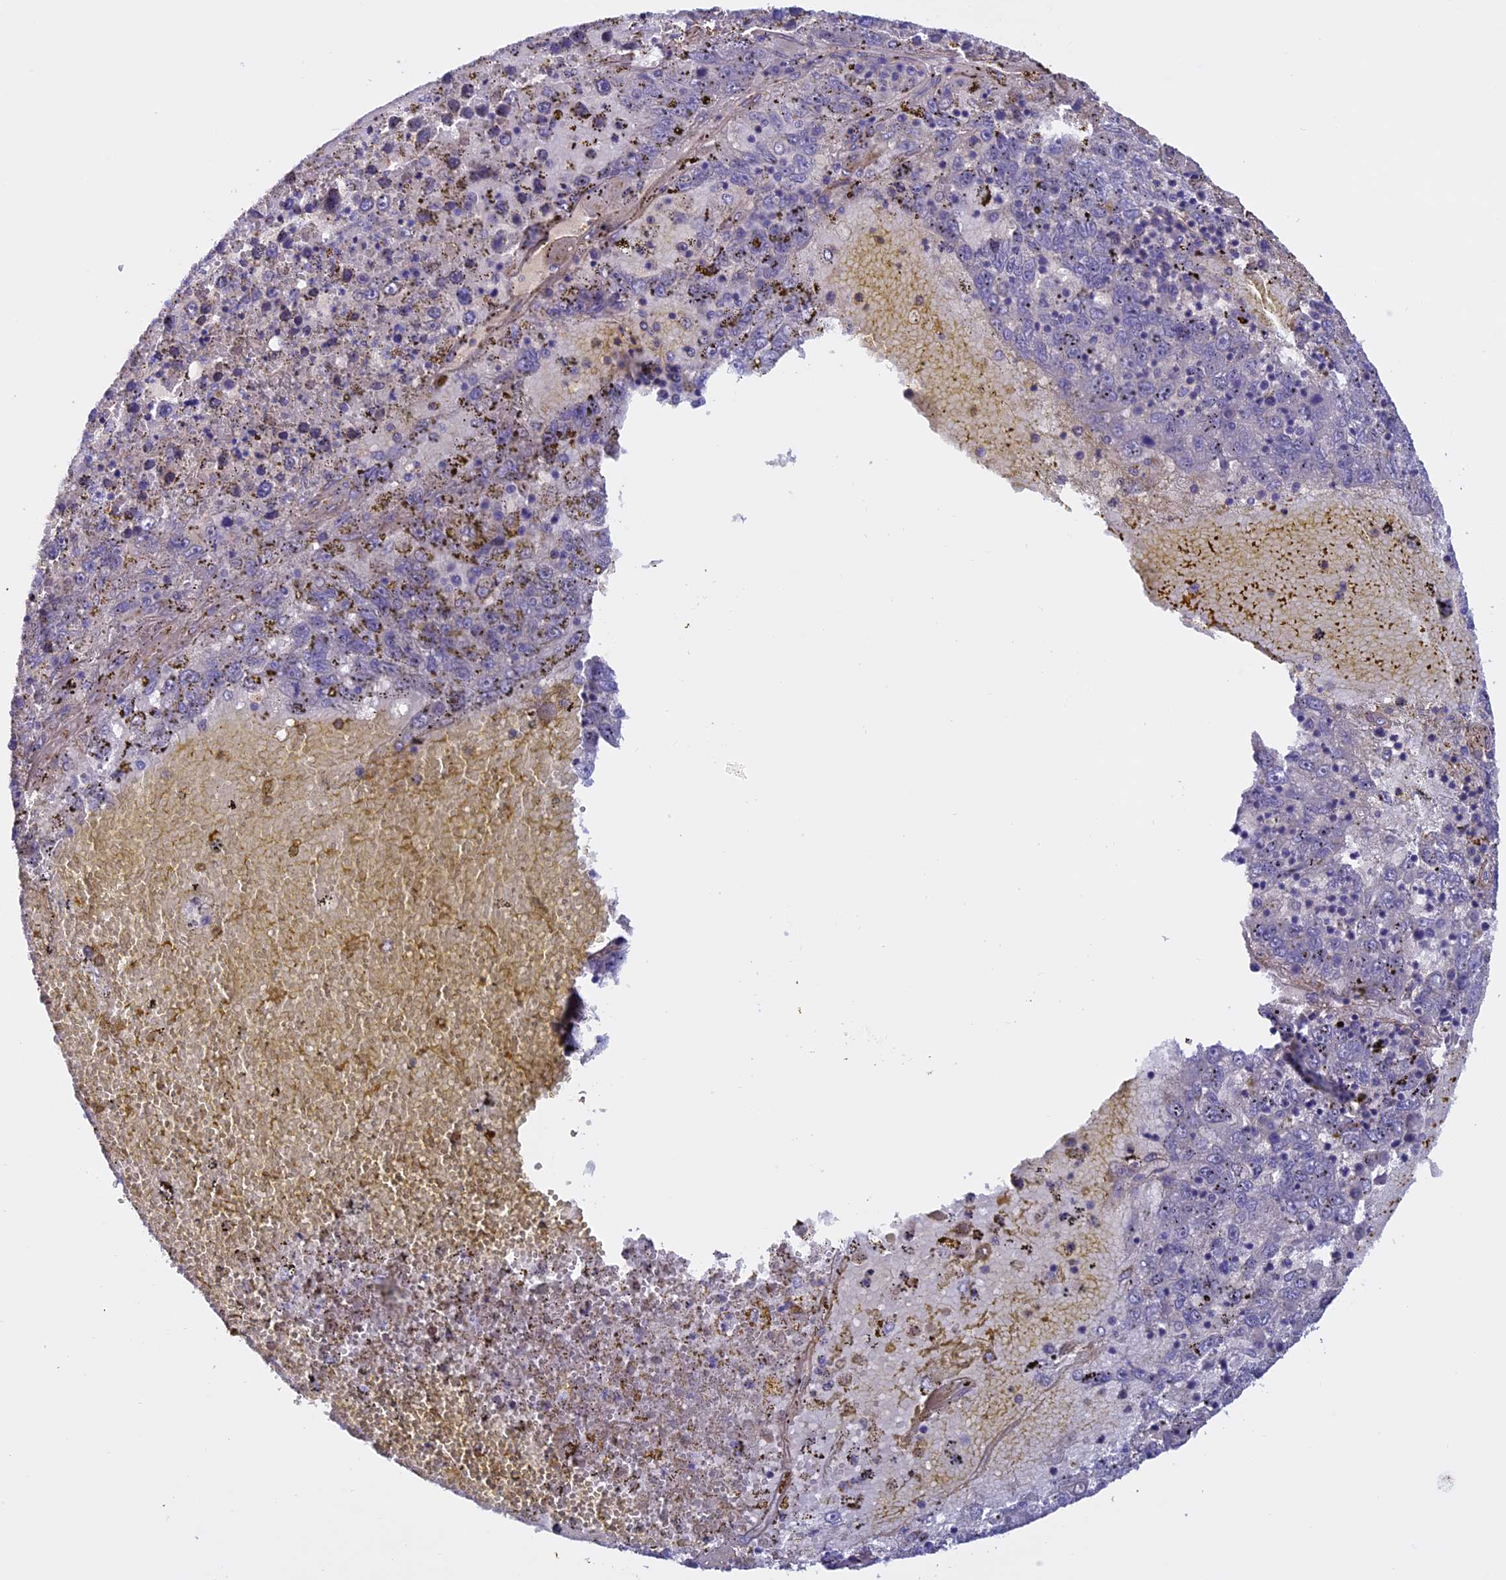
{"staining": {"intensity": "negative", "quantity": "none", "location": "none"}, "tissue": "liver cancer", "cell_type": "Tumor cells", "image_type": "cancer", "snomed": [{"axis": "morphology", "description": "Carcinoma, Hepatocellular, NOS"}, {"axis": "topography", "description": "Liver"}], "caption": "Tumor cells are negative for protein expression in human liver cancer. (DAB (3,3'-diaminobenzidine) IHC with hematoxylin counter stain).", "gene": "COL4A3", "patient": {"sex": "male", "age": 49}}